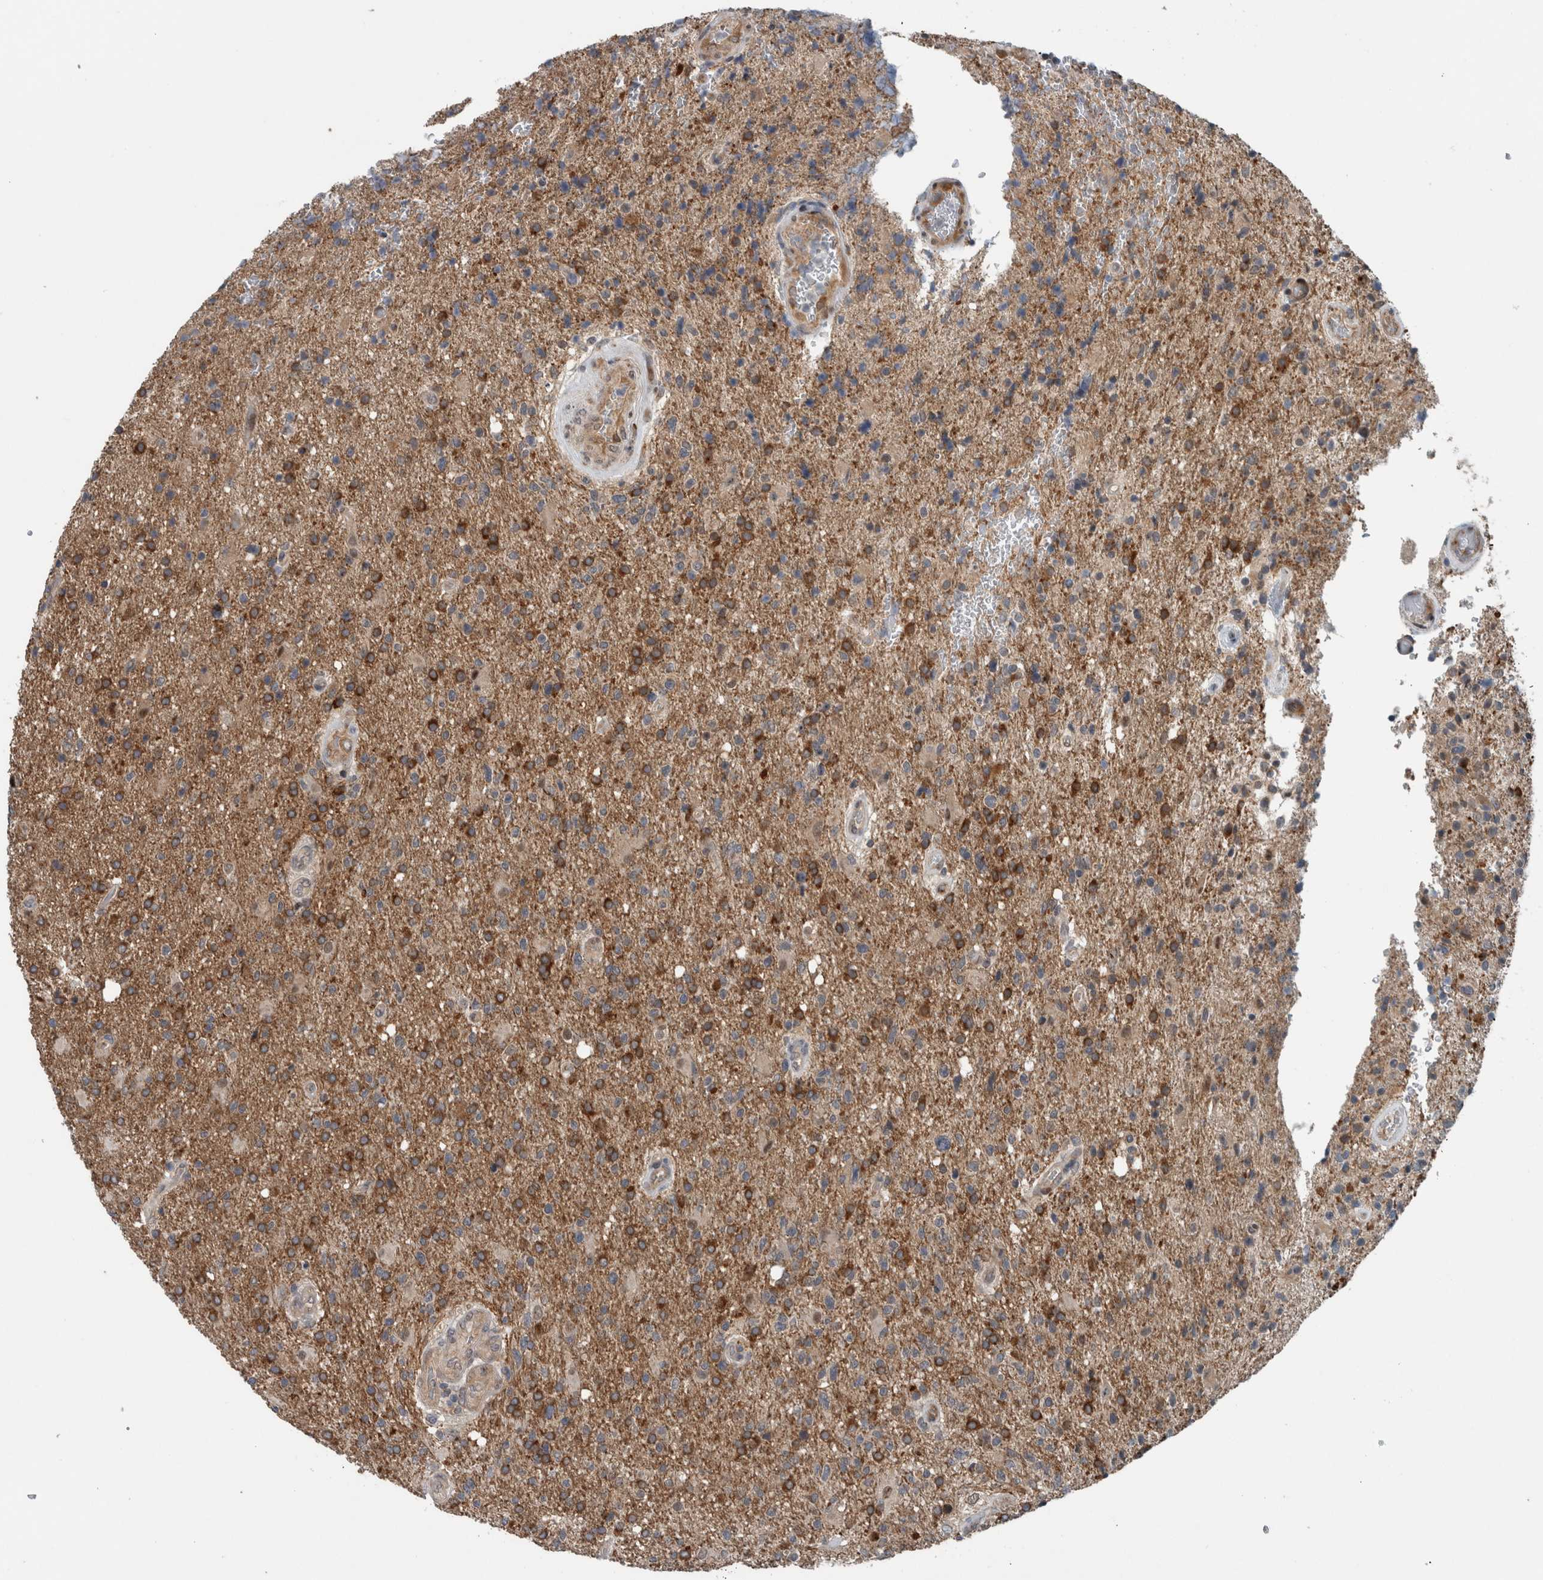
{"staining": {"intensity": "strong", "quantity": "25%-75%", "location": "cytoplasmic/membranous"}, "tissue": "glioma", "cell_type": "Tumor cells", "image_type": "cancer", "snomed": [{"axis": "morphology", "description": "Glioma, malignant, High grade"}, {"axis": "topography", "description": "Brain"}], "caption": "Strong cytoplasmic/membranous positivity is present in approximately 25%-75% of tumor cells in glioma.", "gene": "GBA2", "patient": {"sex": "male", "age": 72}}